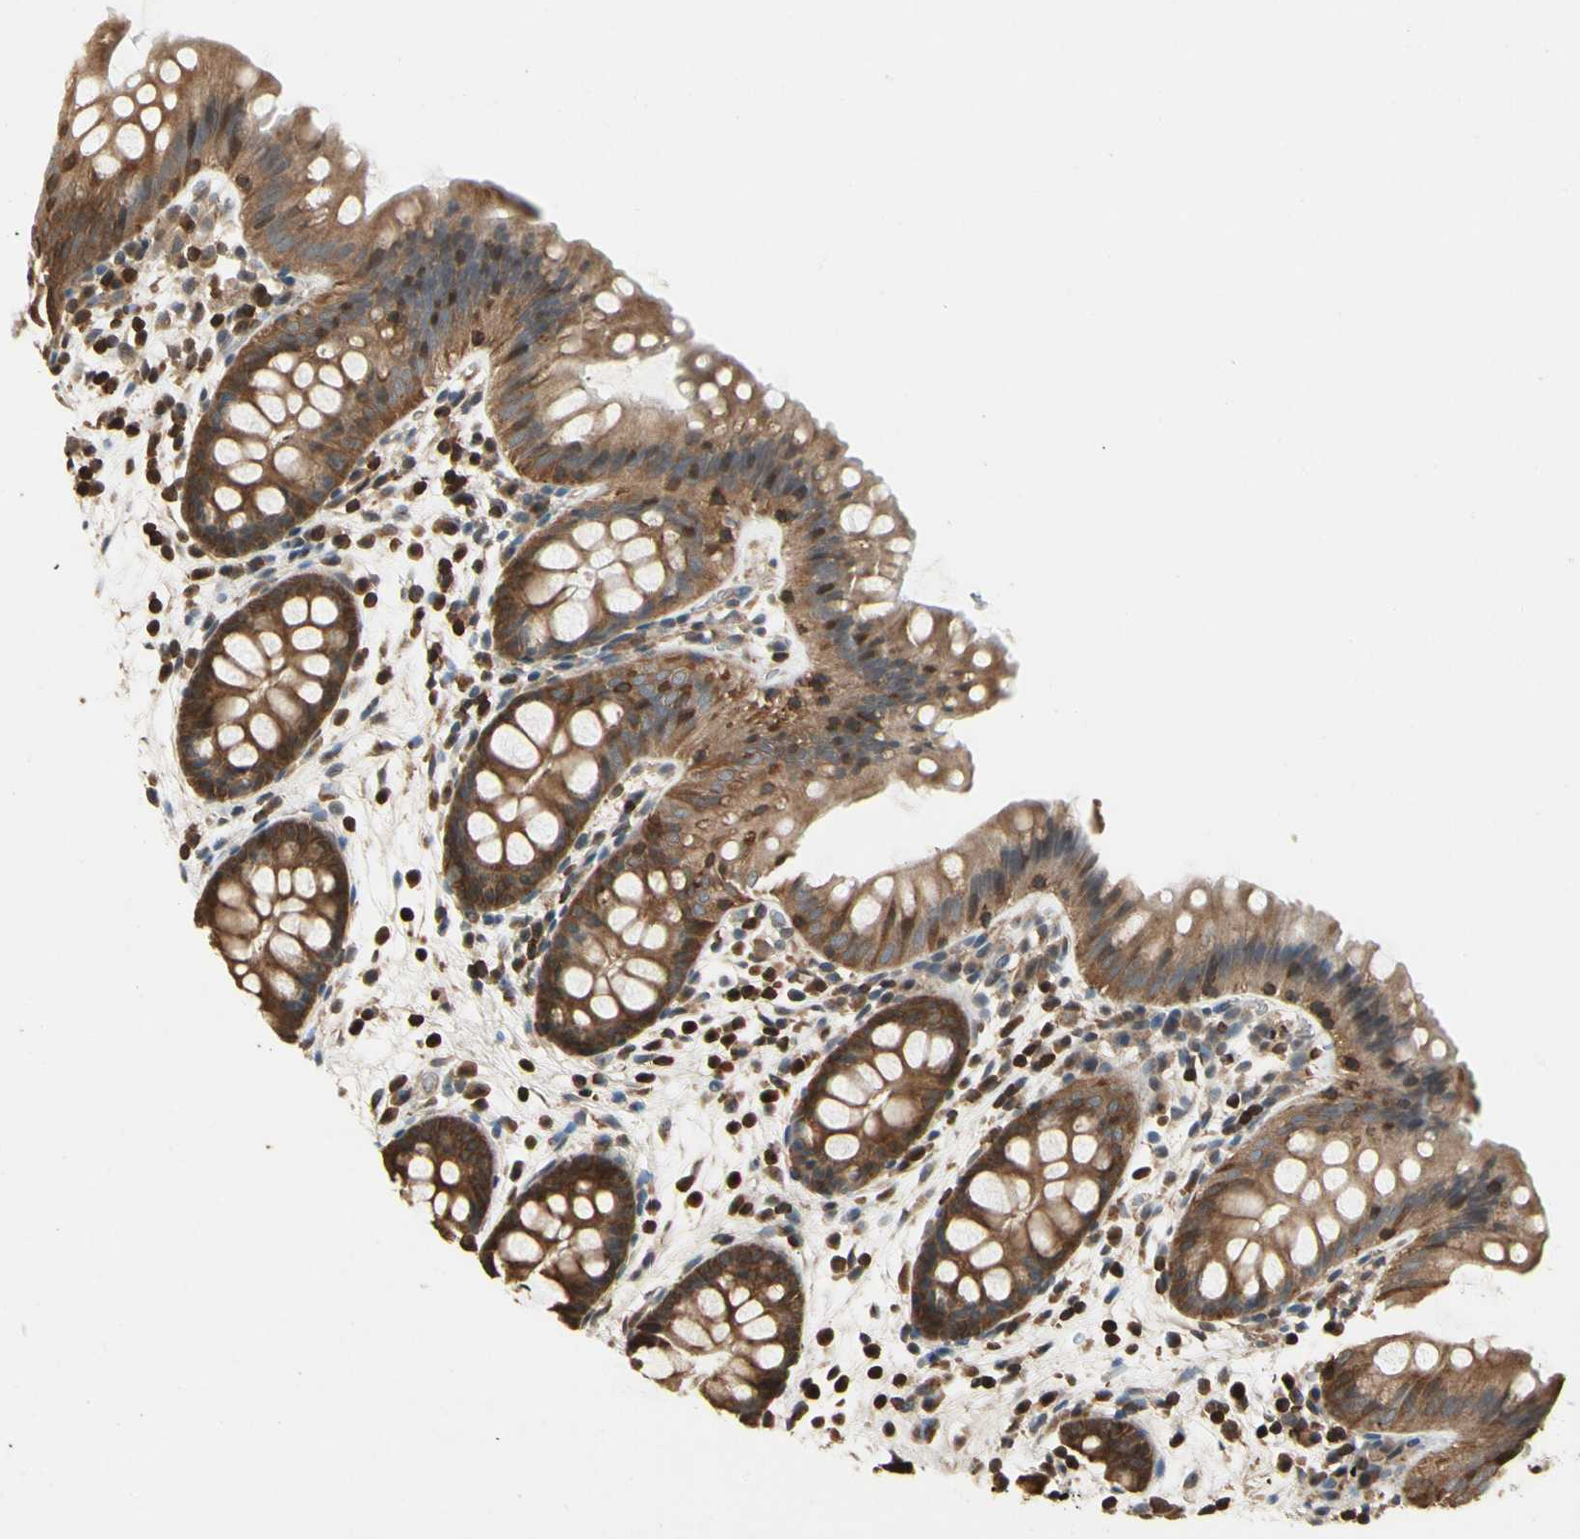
{"staining": {"intensity": "weak", "quantity": ">75%", "location": "cytoplasmic/membranous"}, "tissue": "colon", "cell_type": "Endothelial cells", "image_type": "normal", "snomed": [{"axis": "morphology", "description": "Normal tissue, NOS"}, {"axis": "topography", "description": "Smooth muscle"}, {"axis": "topography", "description": "Colon"}], "caption": "This photomicrograph shows immunohistochemistry (IHC) staining of unremarkable human colon, with low weak cytoplasmic/membranous expression in approximately >75% of endothelial cells.", "gene": "YWHAB", "patient": {"sex": "male", "age": 67}}